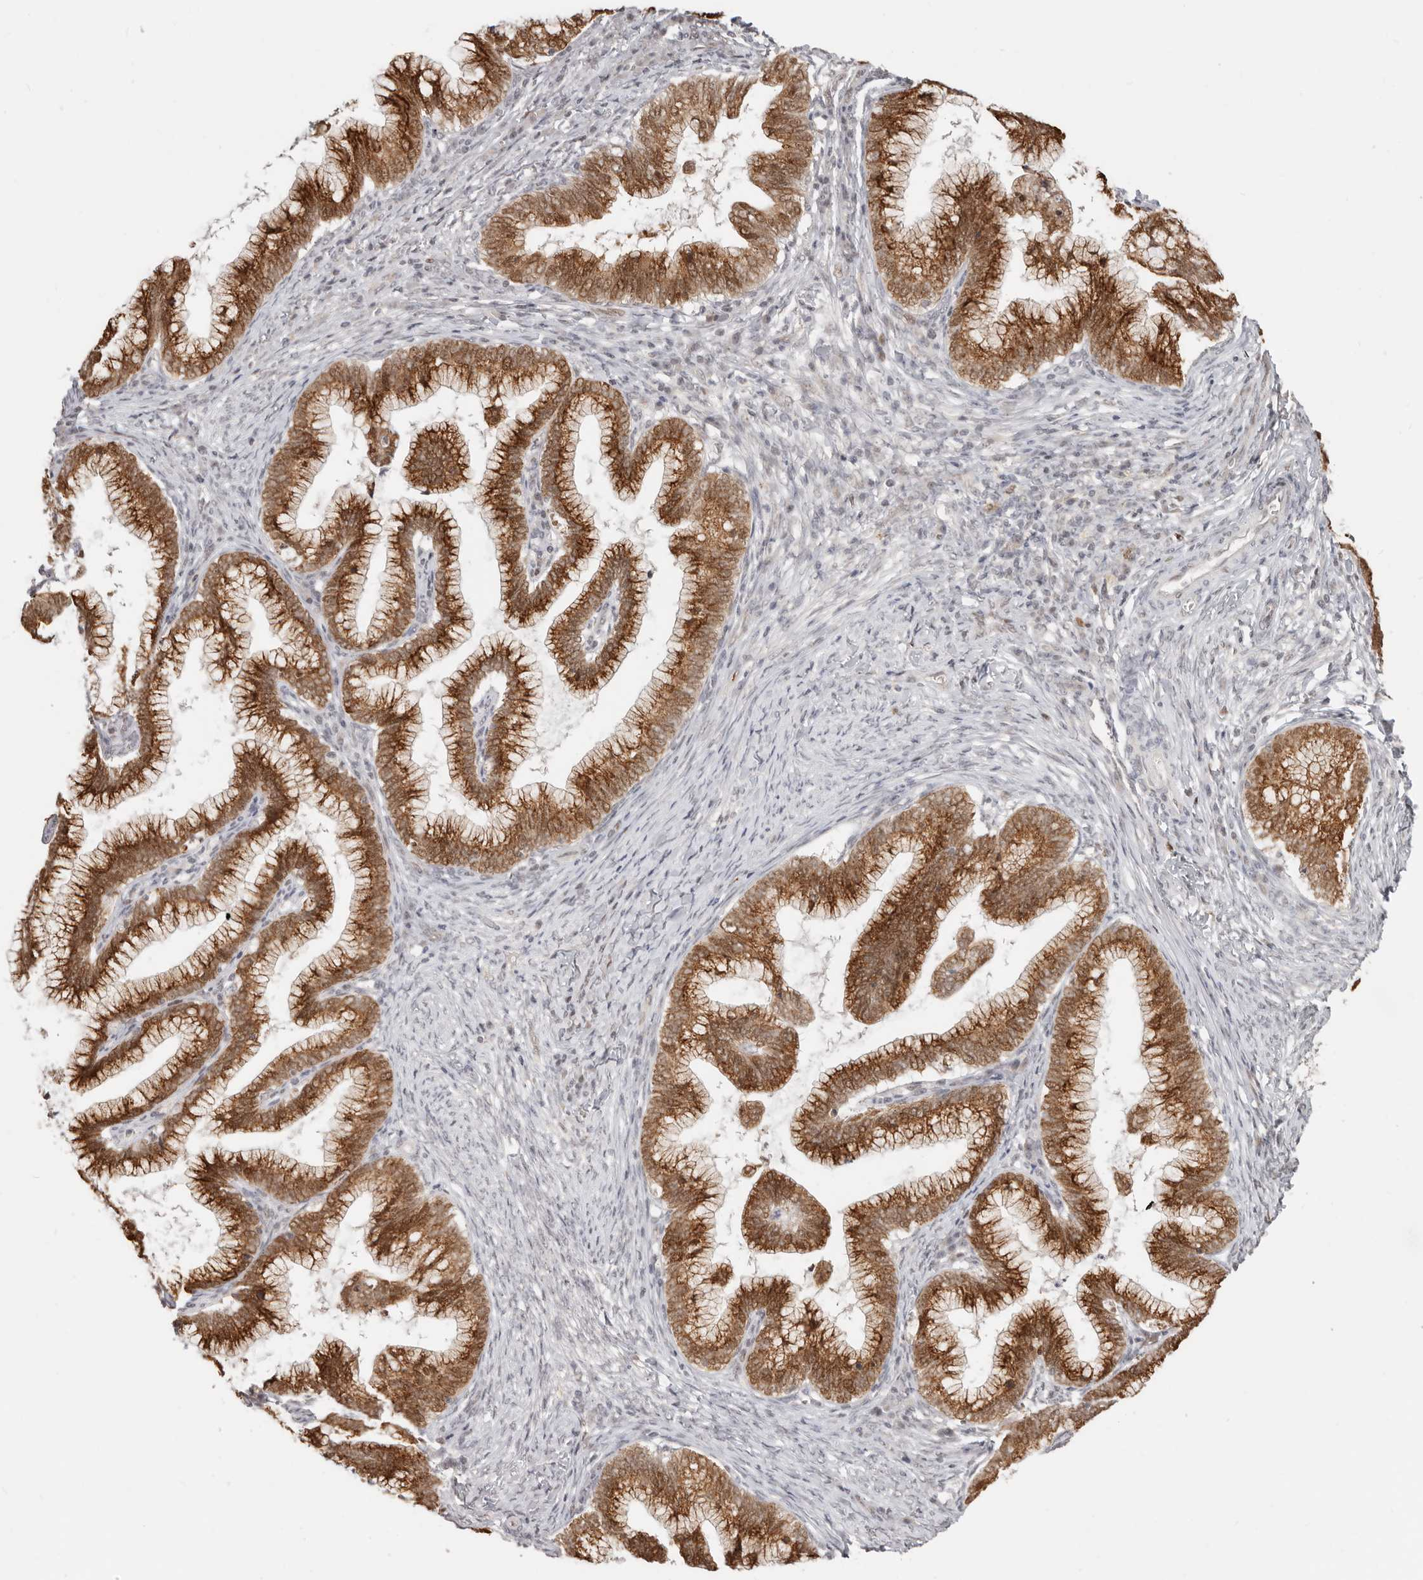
{"staining": {"intensity": "strong", "quantity": ">75%", "location": "cytoplasmic/membranous,nuclear"}, "tissue": "cervical cancer", "cell_type": "Tumor cells", "image_type": "cancer", "snomed": [{"axis": "morphology", "description": "Adenocarcinoma, NOS"}, {"axis": "topography", "description": "Cervix"}], "caption": "Human cervical adenocarcinoma stained for a protein (brown) demonstrates strong cytoplasmic/membranous and nuclear positive staining in about >75% of tumor cells.", "gene": "RFC2", "patient": {"sex": "female", "age": 36}}